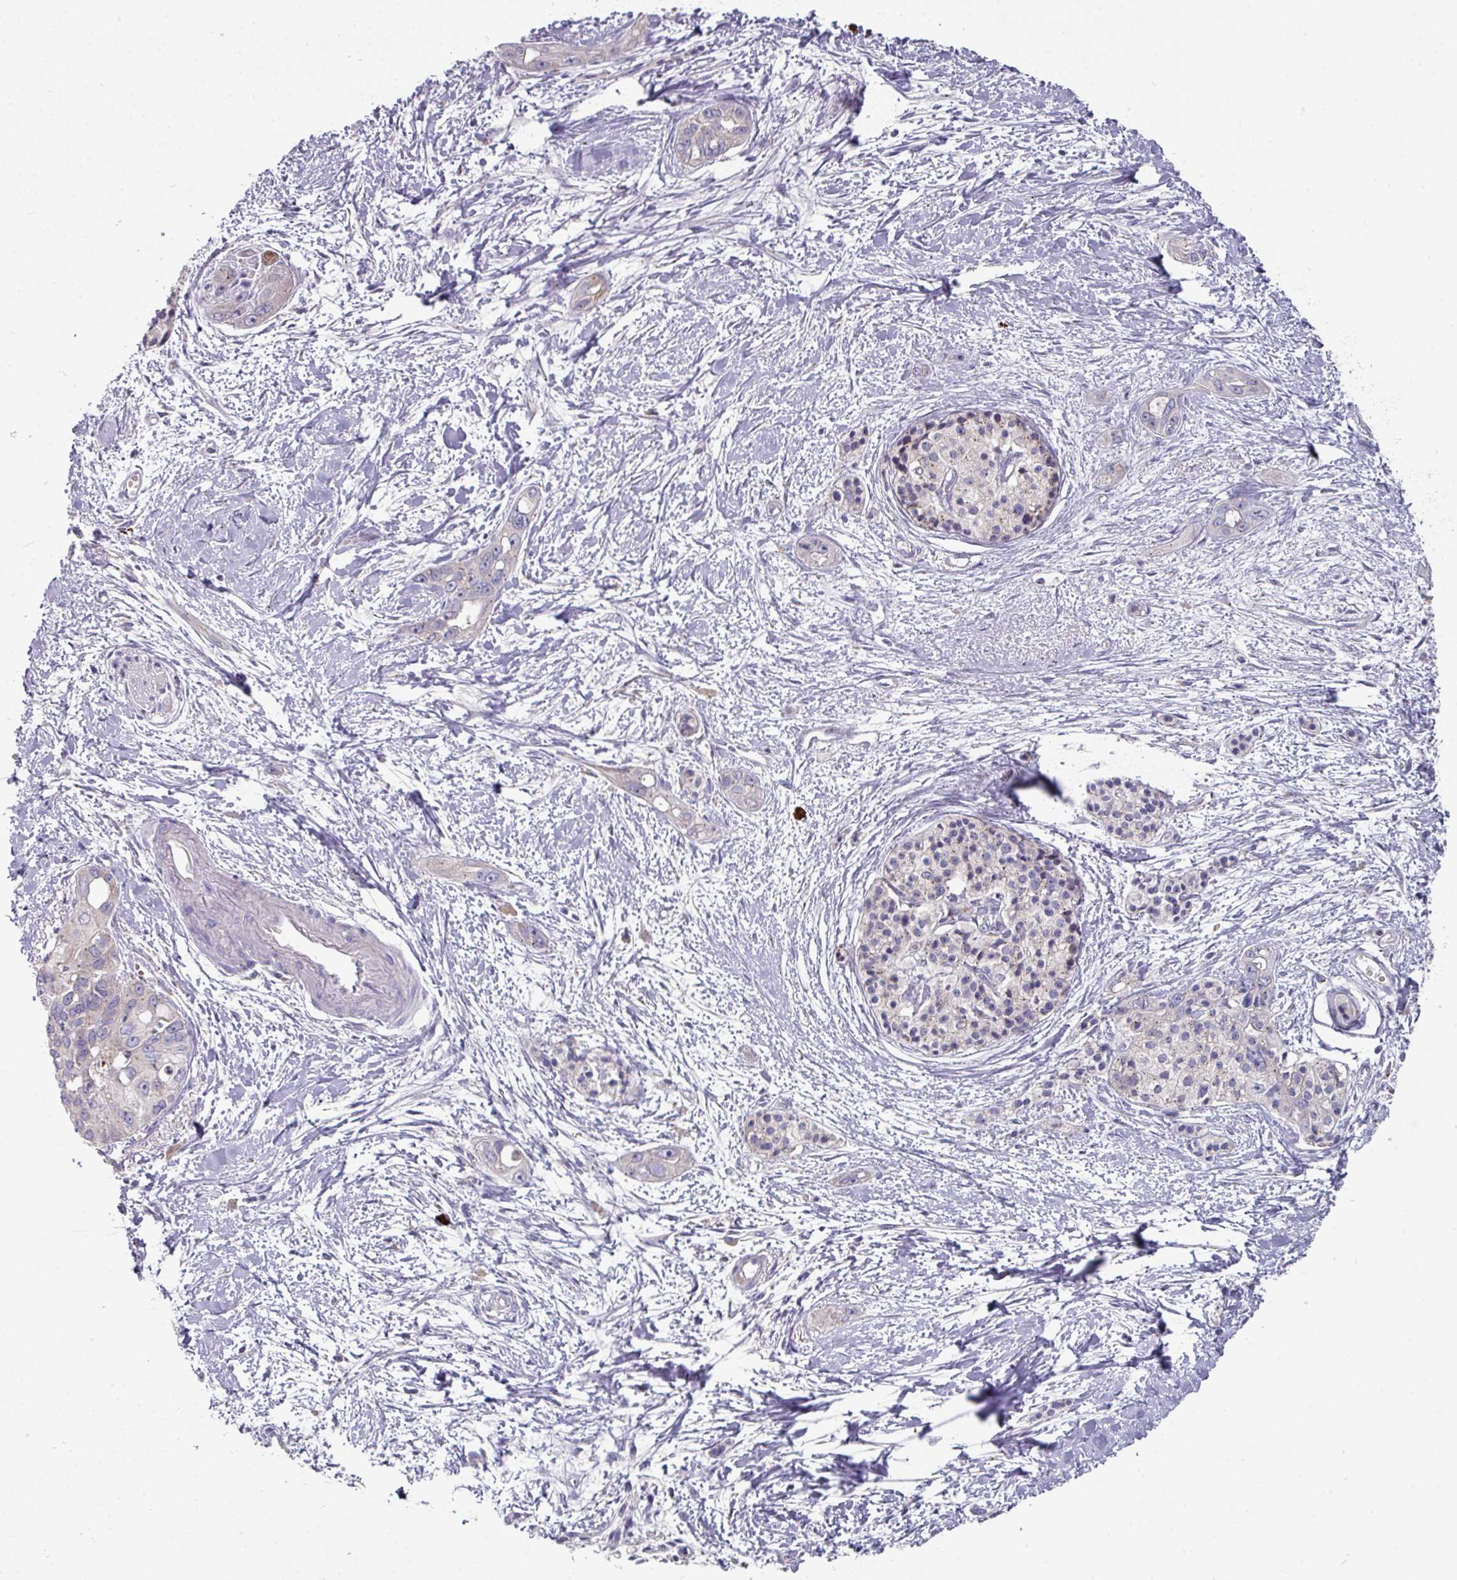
{"staining": {"intensity": "negative", "quantity": "none", "location": "none"}, "tissue": "pancreatic cancer", "cell_type": "Tumor cells", "image_type": "cancer", "snomed": [{"axis": "morphology", "description": "Adenocarcinoma, NOS"}, {"axis": "topography", "description": "Pancreas"}], "caption": "This is a image of immunohistochemistry (IHC) staining of pancreatic cancer (adenocarcinoma), which shows no staining in tumor cells. The staining is performed using DAB brown chromogen with nuclei counter-stained in using hematoxylin.", "gene": "IL4R", "patient": {"sex": "female", "age": 50}}